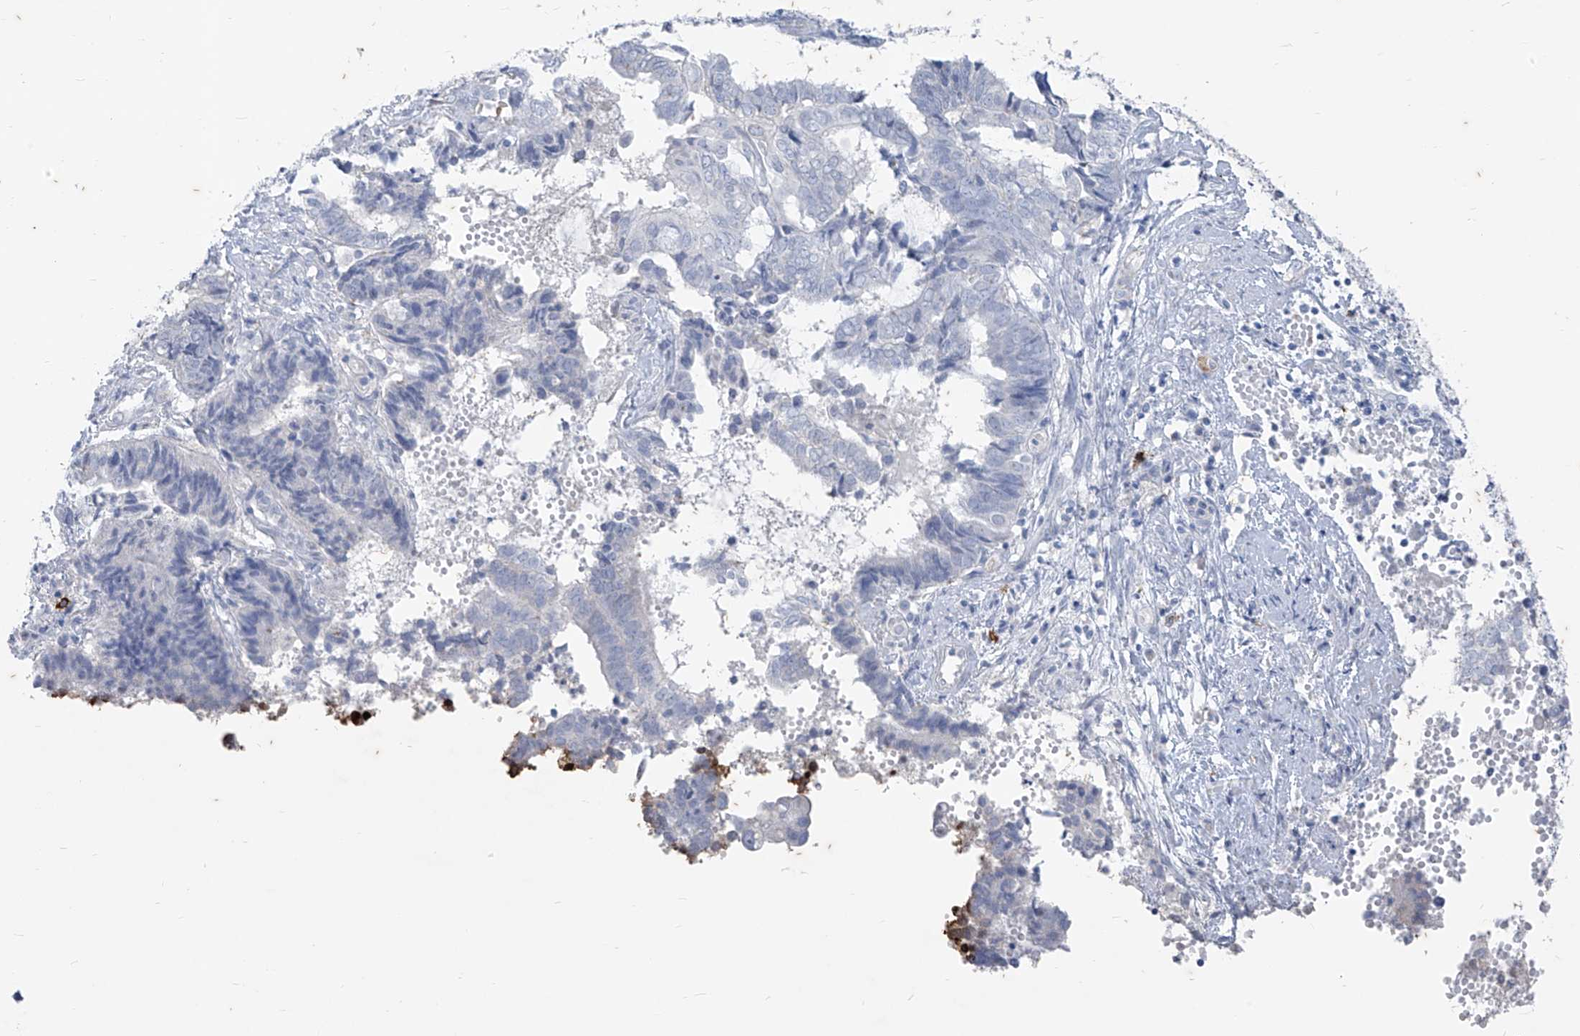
{"staining": {"intensity": "negative", "quantity": "none", "location": "none"}, "tissue": "endometrial cancer", "cell_type": "Tumor cells", "image_type": "cancer", "snomed": [{"axis": "morphology", "description": "Adenocarcinoma, NOS"}, {"axis": "topography", "description": "Uterus"}, {"axis": "topography", "description": "Endometrium"}], "caption": "Photomicrograph shows no protein positivity in tumor cells of endometrial cancer (adenocarcinoma) tissue.", "gene": "CX3CR1", "patient": {"sex": "female", "age": 70}}